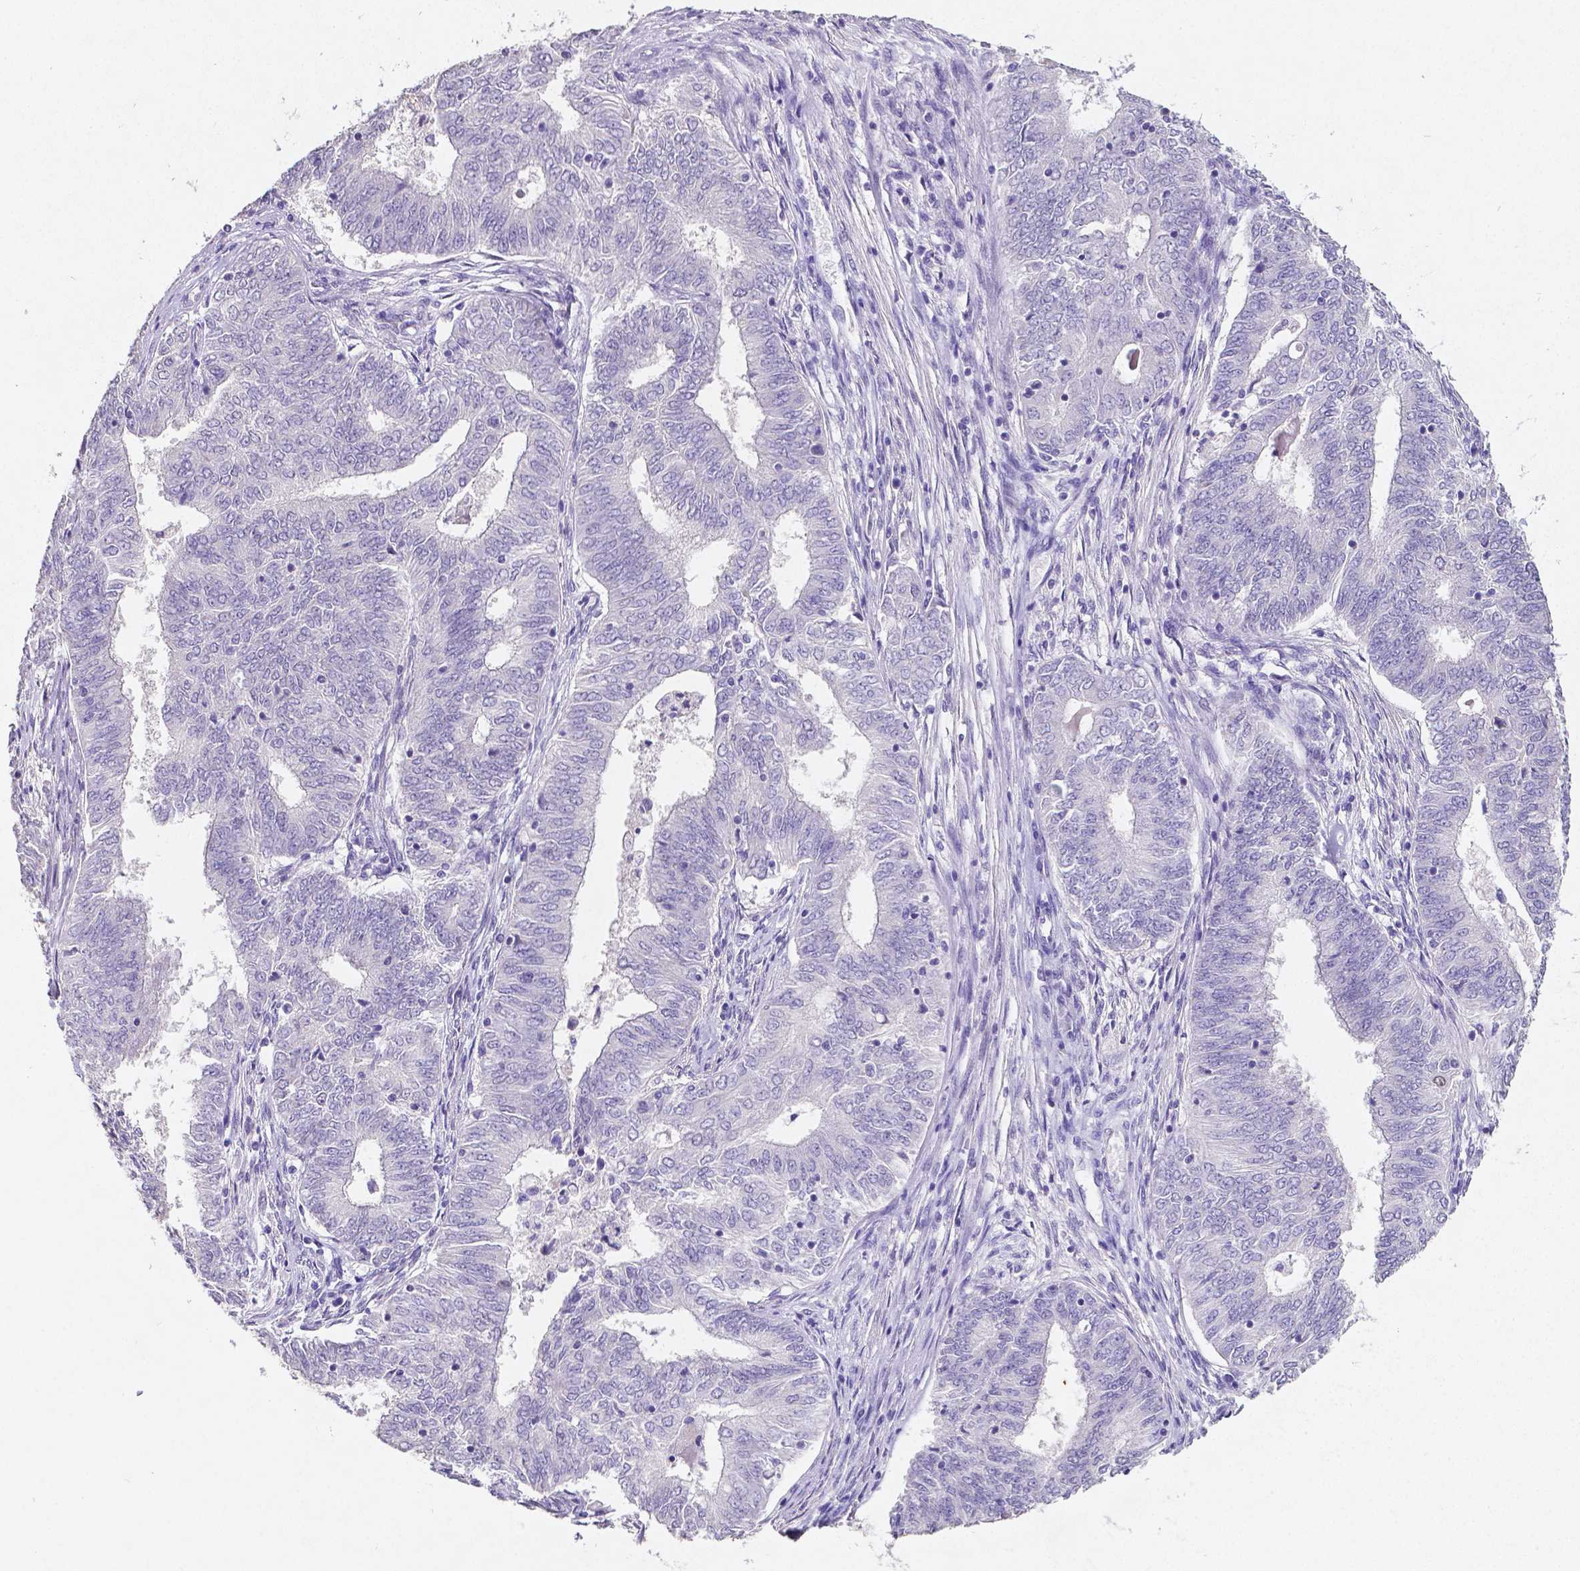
{"staining": {"intensity": "negative", "quantity": "none", "location": "none"}, "tissue": "endometrial cancer", "cell_type": "Tumor cells", "image_type": "cancer", "snomed": [{"axis": "morphology", "description": "Adenocarcinoma, NOS"}, {"axis": "topography", "description": "Endometrium"}], "caption": "Tumor cells are negative for brown protein staining in endometrial cancer (adenocarcinoma).", "gene": "SATB2", "patient": {"sex": "female", "age": 62}}